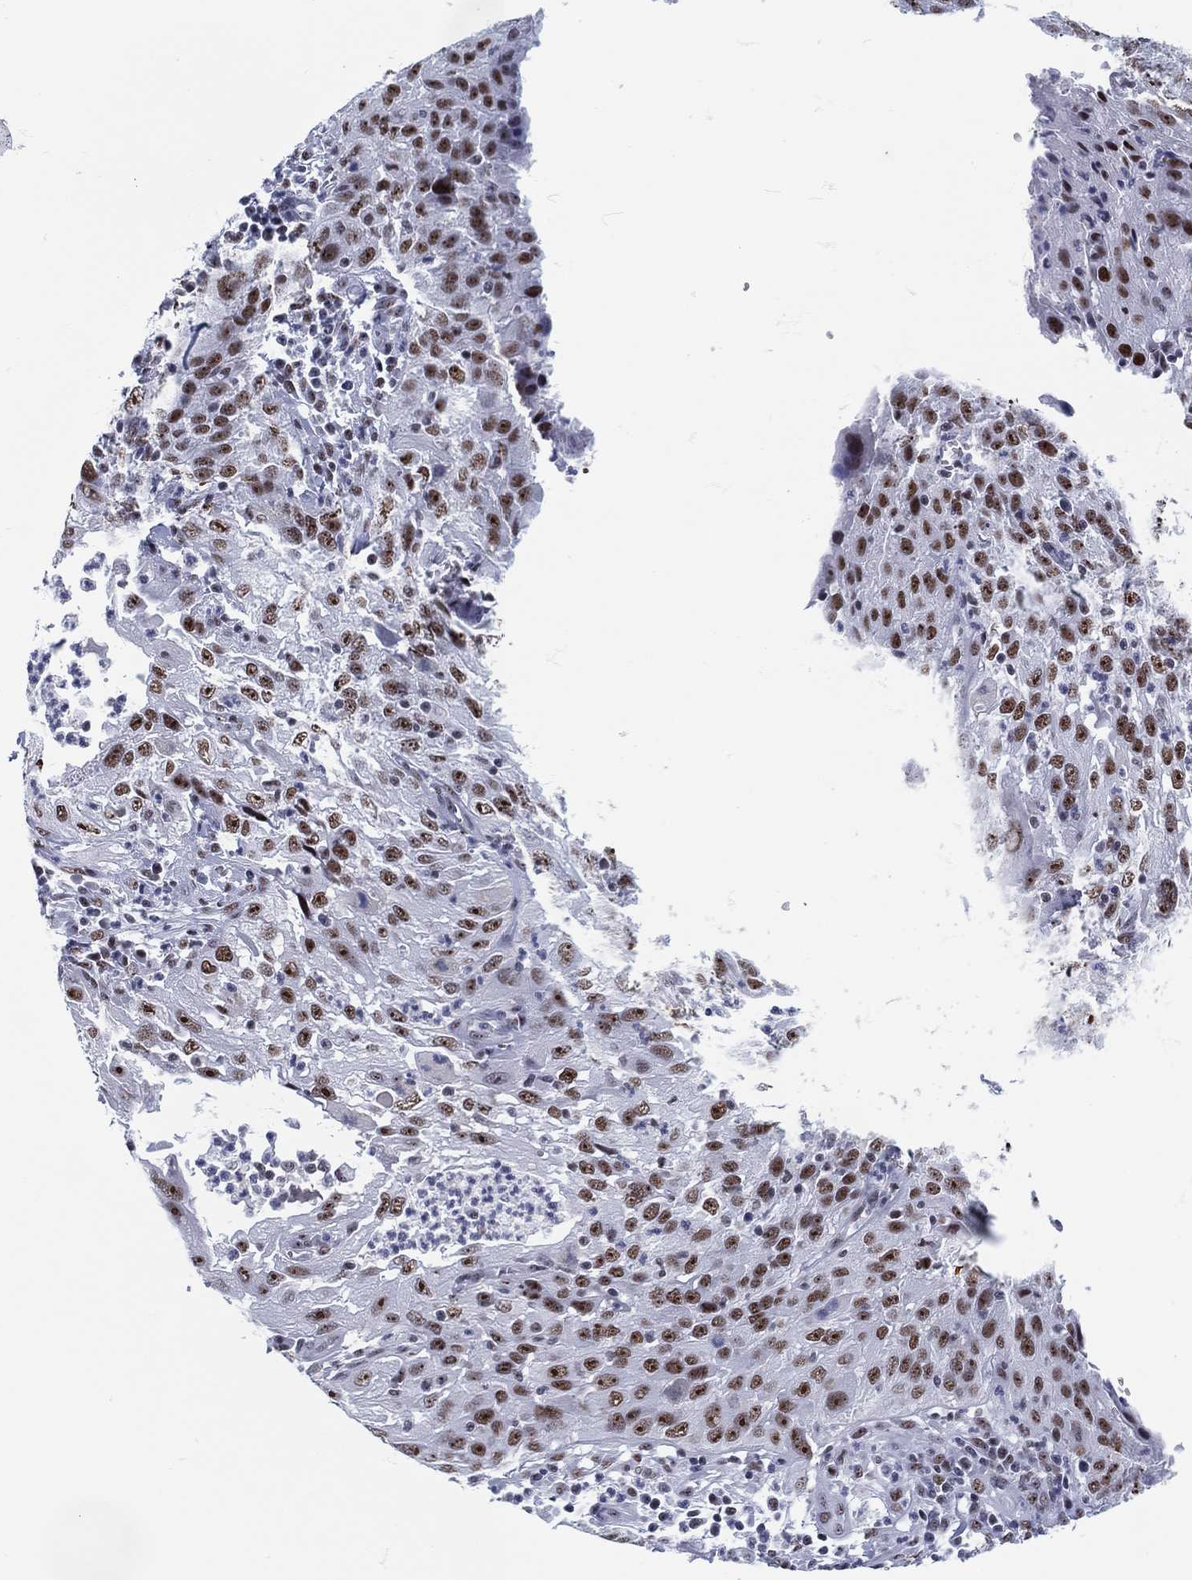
{"staining": {"intensity": "moderate", "quantity": "25%-75%", "location": "nuclear"}, "tissue": "cervical cancer", "cell_type": "Tumor cells", "image_type": "cancer", "snomed": [{"axis": "morphology", "description": "Squamous cell carcinoma, NOS"}, {"axis": "topography", "description": "Cervix"}], "caption": "Cervical squamous cell carcinoma was stained to show a protein in brown. There is medium levels of moderate nuclear positivity in about 25%-75% of tumor cells.", "gene": "MAPK8IP1", "patient": {"sex": "female", "age": 32}}